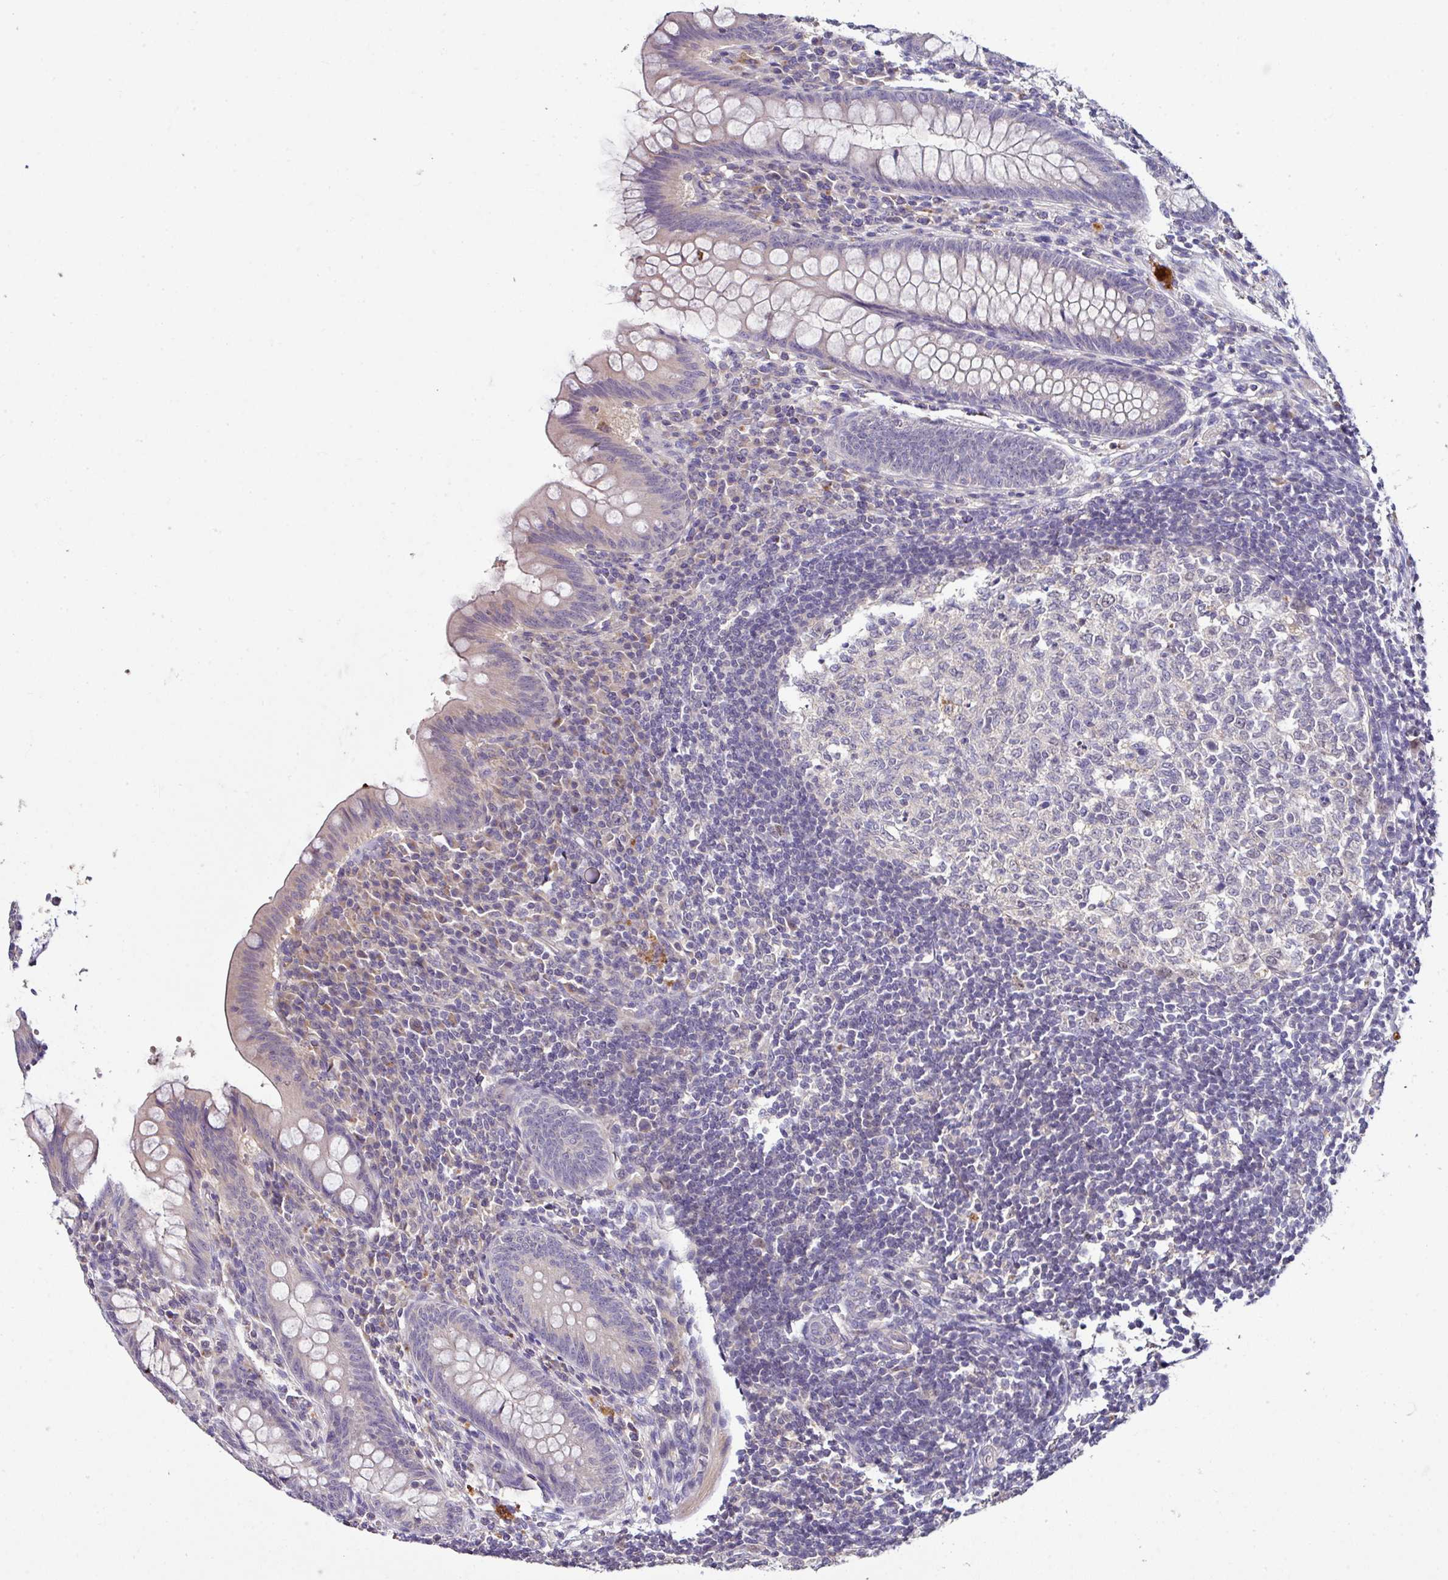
{"staining": {"intensity": "weak", "quantity": "<25%", "location": "cytoplasmic/membranous"}, "tissue": "appendix", "cell_type": "Glandular cells", "image_type": "normal", "snomed": [{"axis": "morphology", "description": "Normal tissue, NOS"}, {"axis": "topography", "description": "Appendix"}], "caption": "The image reveals no staining of glandular cells in normal appendix.", "gene": "AEBP2", "patient": {"sex": "female", "age": 33}}